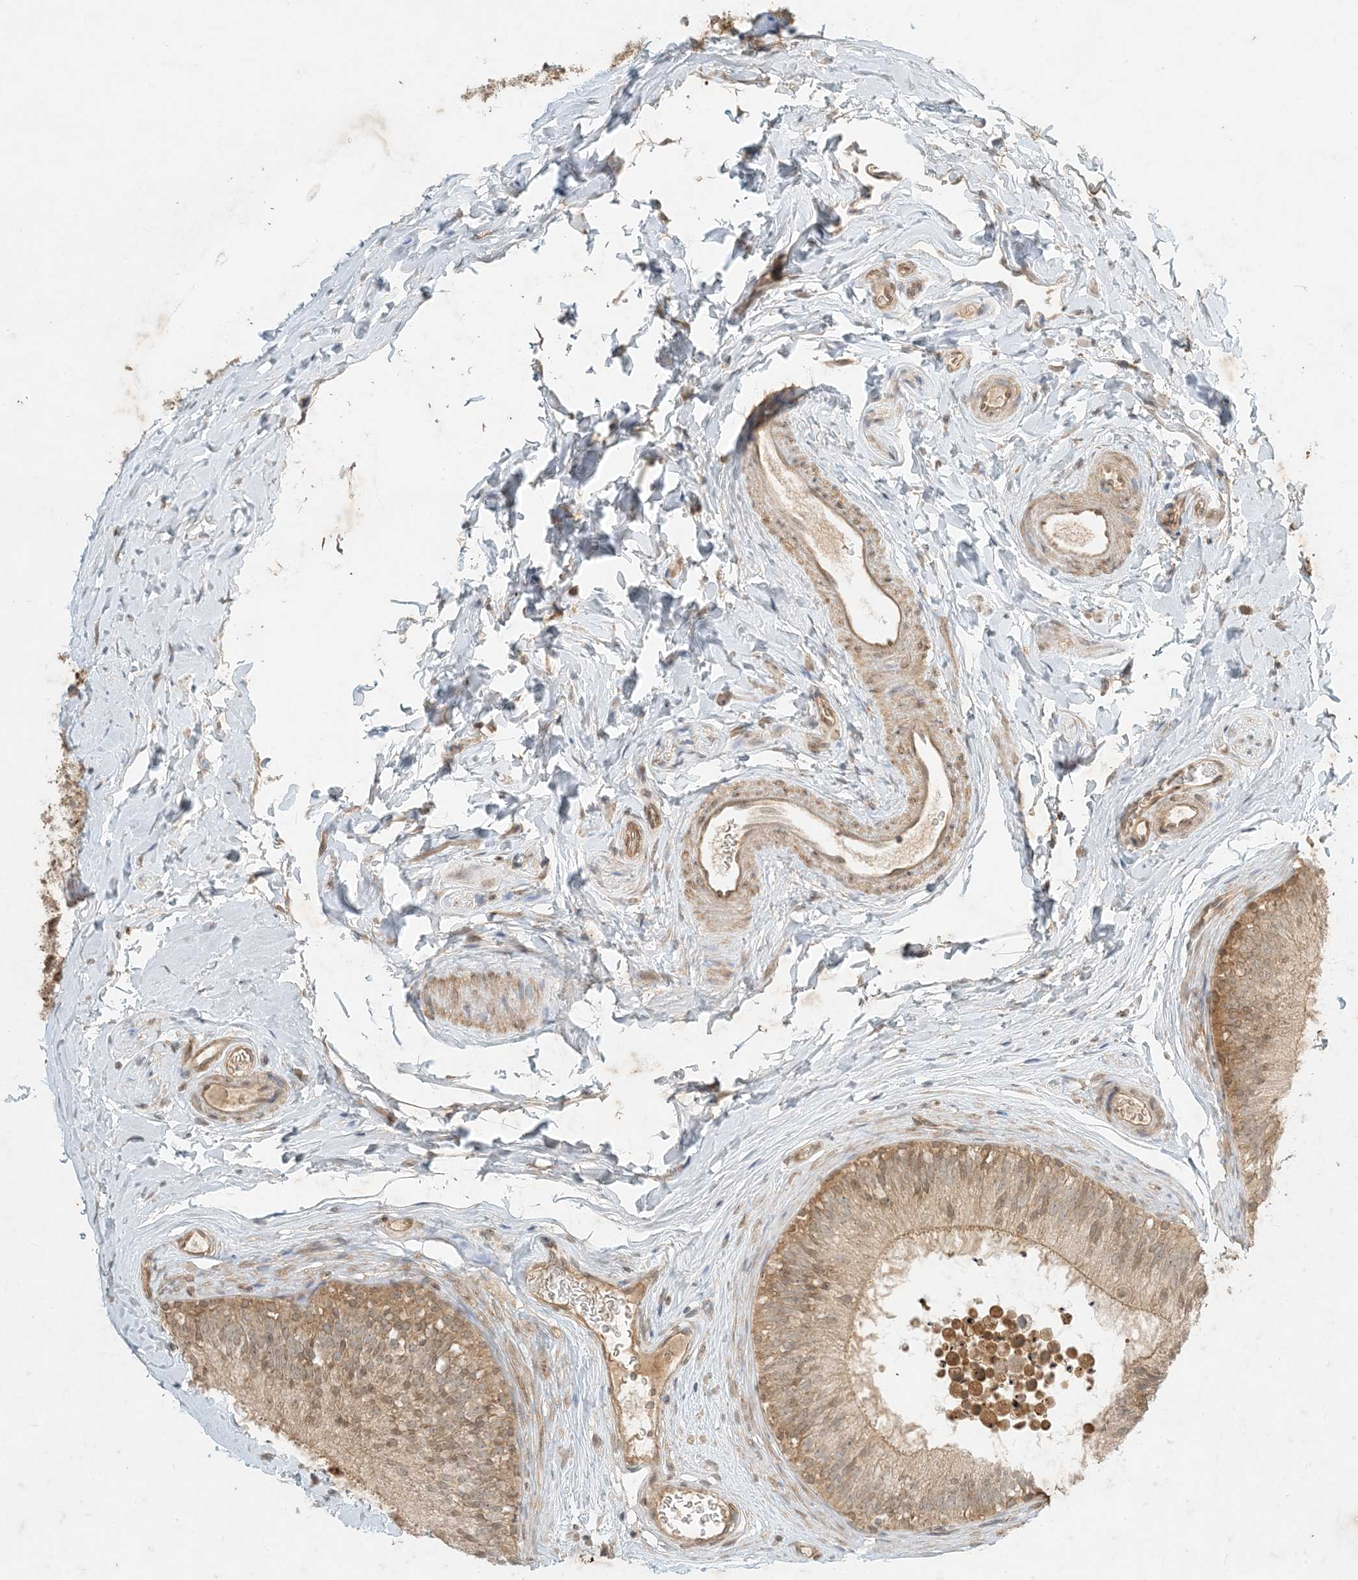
{"staining": {"intensity": "moderate", "quantity": ">75%", "location": "cytoplasmic/membranous"}, "tissue": "epididymis", "cell_type": "Glandular cells", "image_type": "normal", "snomed": [{"axis": "morphology", "description": "Normal tissue, NOS"}, {"axis": "topography", "description": "Epididymis"}], "caption": "Immunohistochemical staining of benign epididymis shows medium levels of moderate cytoplasmic/membranous positivity in about >75% of glandular cells.", "gene": "MCOLN1", "patient": {"sex": "male", "age": 29}}